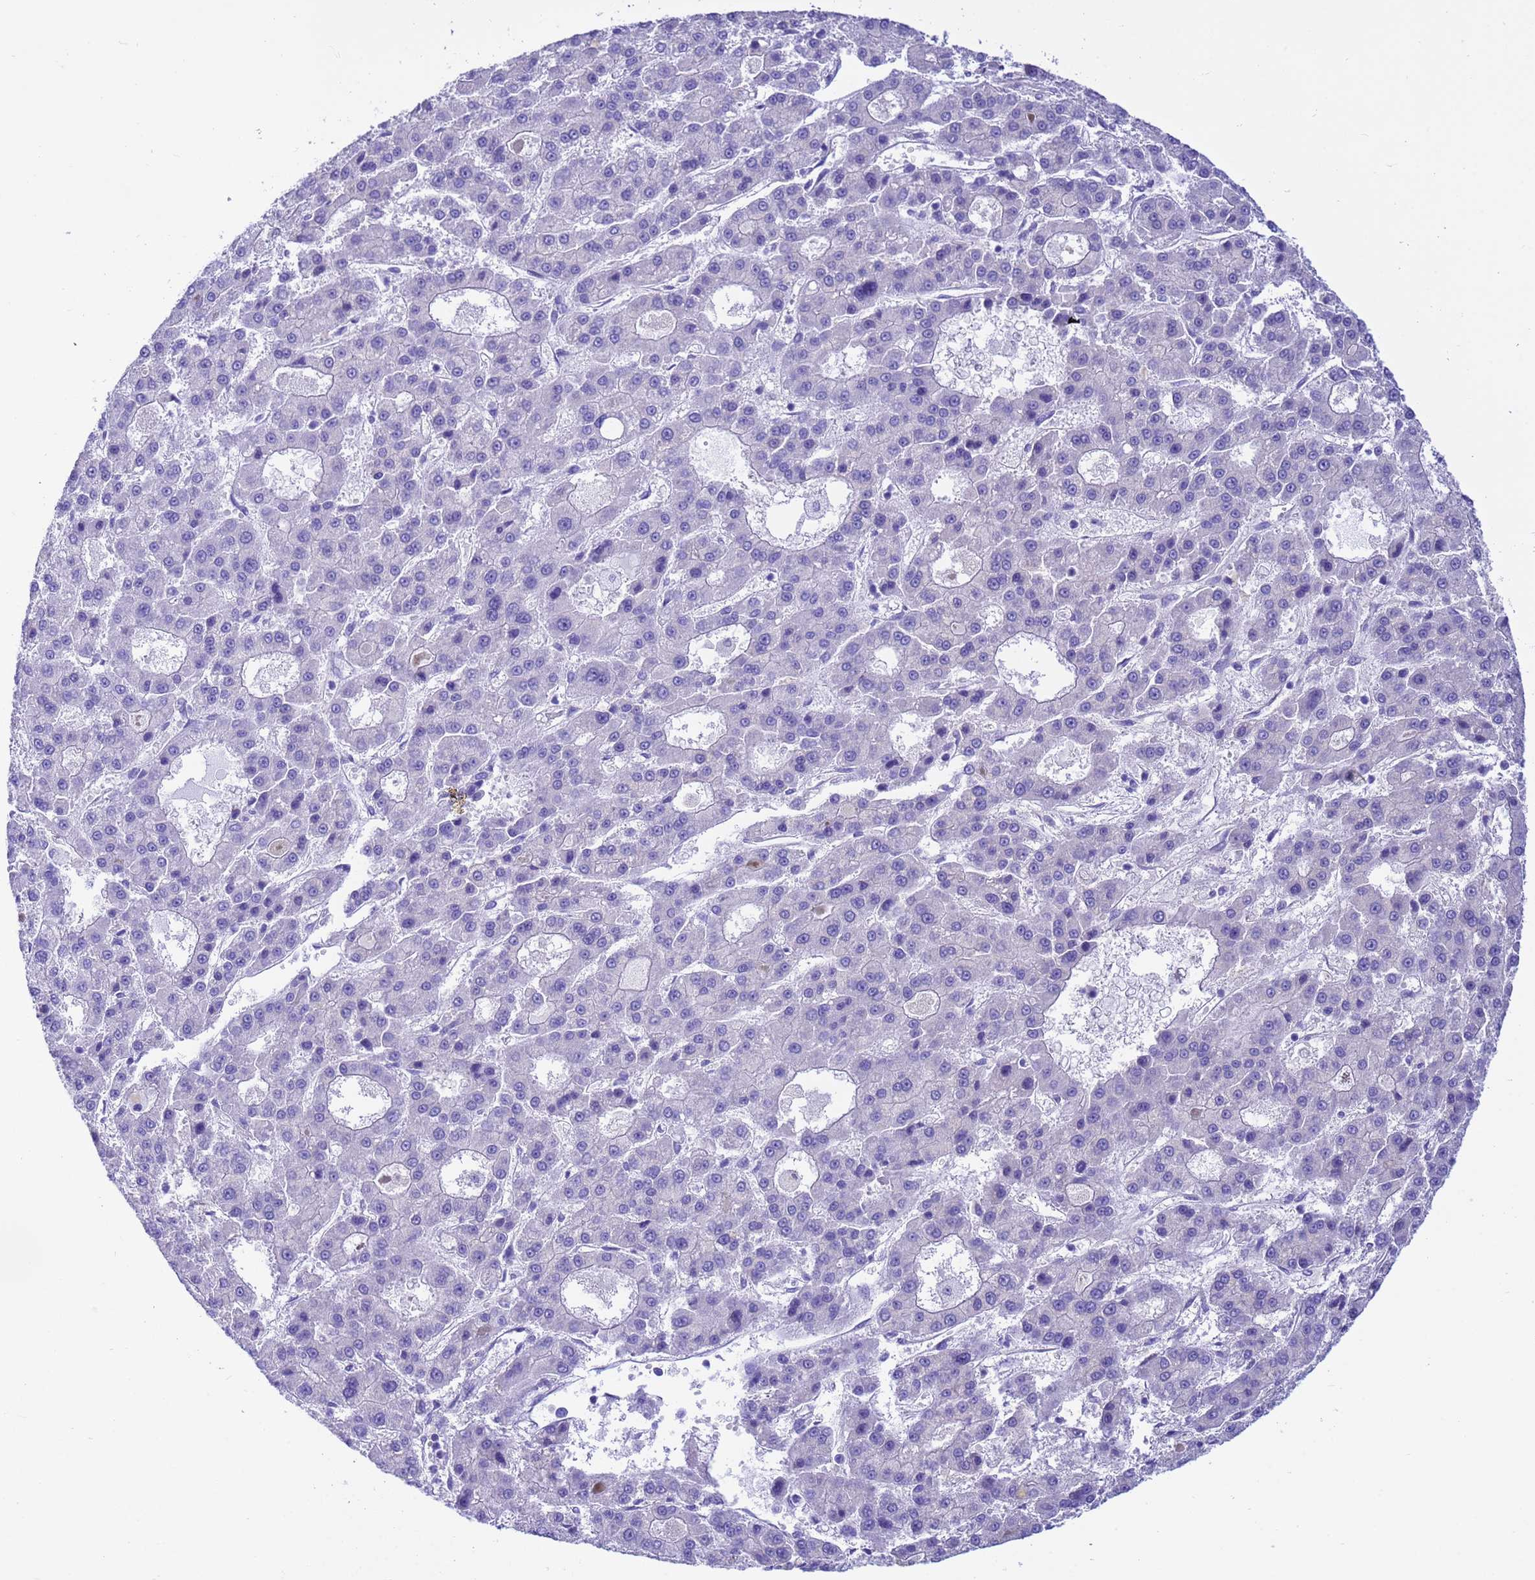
{"staining": {"intensity": "negative", "quantity": "none", "location": "none"}, "tissue": "liver cancer", "cell_type": "Tumor cells", "image_type": "cancer", "snomed": [{"axis": "morphology", "description": "Carcinoma, Hepatocellular, NOS"}, {"axis": "topography", "description": "Liver"}], "caption": "Immunohistochemistry micrograph of neoplastic tissue: liver hepatocellular carcinoma stained with DAB (3,3'-diaminobenzidine) shows no significant protein expression in tumor cells.", "gene": "PPP2CB", "patient": {"sex": "male", "age": 70}}